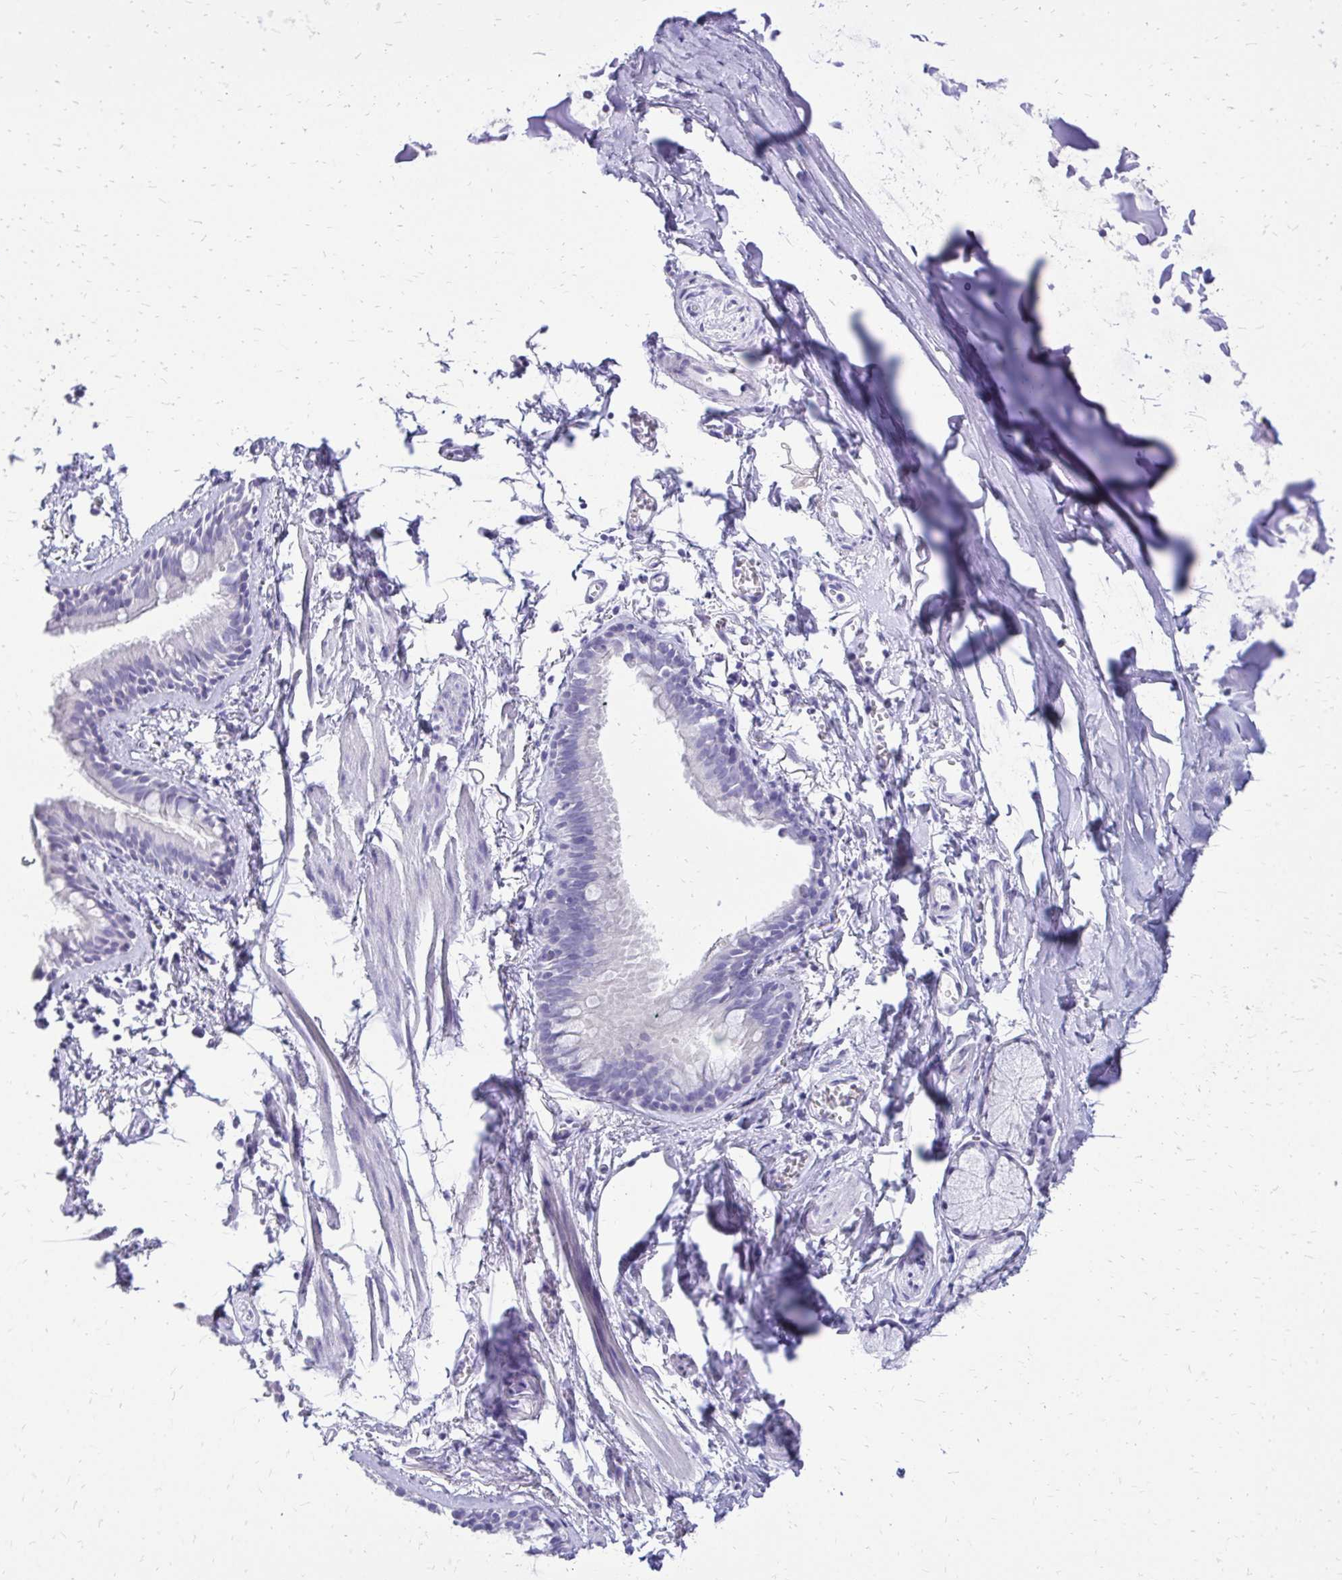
{"staining": {"intensity": "negative", "quantity": "none", "location": "none"}, "tissue": "bronchus", "cell_type": "Respiratory epithelial cells", "image_type": "normal", "snomed": [{"axis": "morphology", "description": "Normal tissue, NOS"}, {"axis": "topography", "description": "Cartilage tissue"}, {"axis": "topography", "description": "Bronchus"}], "caption": "A histopathology image of human bronchus is negative for staining in respiratory epithelial cells. (Brightfield microscopy of DAB (3,3'-diaminobenzidine) immunohistochemistry at high magnification).", "gene": "SLC32A1", "patient": {"sex": "female", "age": 59}}